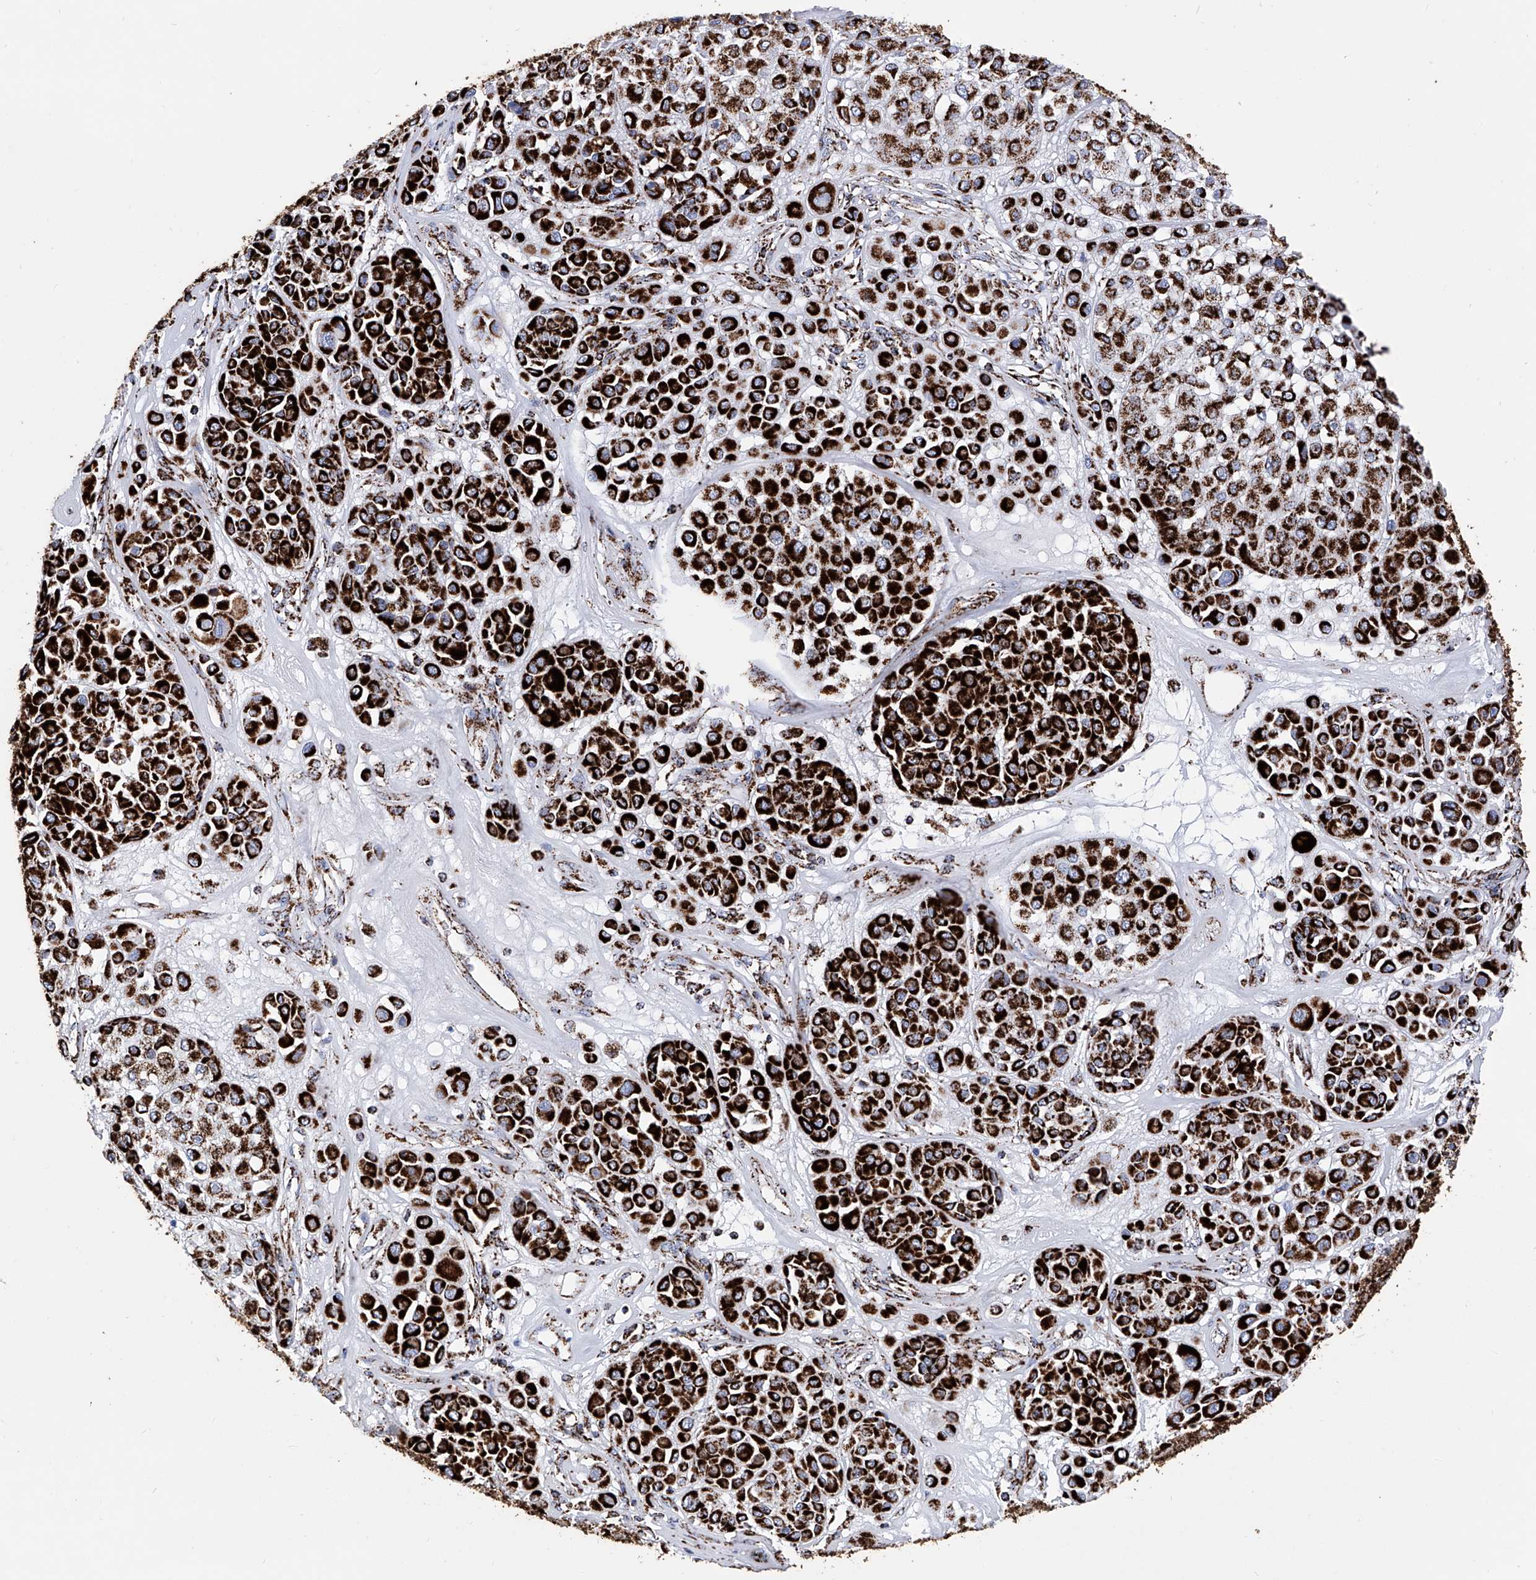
{"staining": {"intensity": "strong", "quantity": ">75%", "location": "cytoplasmic/membranous"}, "tissue": "melanoma", "cell_type": "Tumor cells", "image_type": "cancer", "snomed": [{"axis": "morphology", "description": "Malignant melanoma, Metastatic site"}, {"axis": "topography", "description": "Soft tissue"}], "caption": "This is a micrograph of immunohistochemistry staining of melanoma, which shows strong expression in the cytoplasmic/membranous of tumor cells.", "gene": "ATP5PF", "patient": {"sex": "male", "age": 41}}